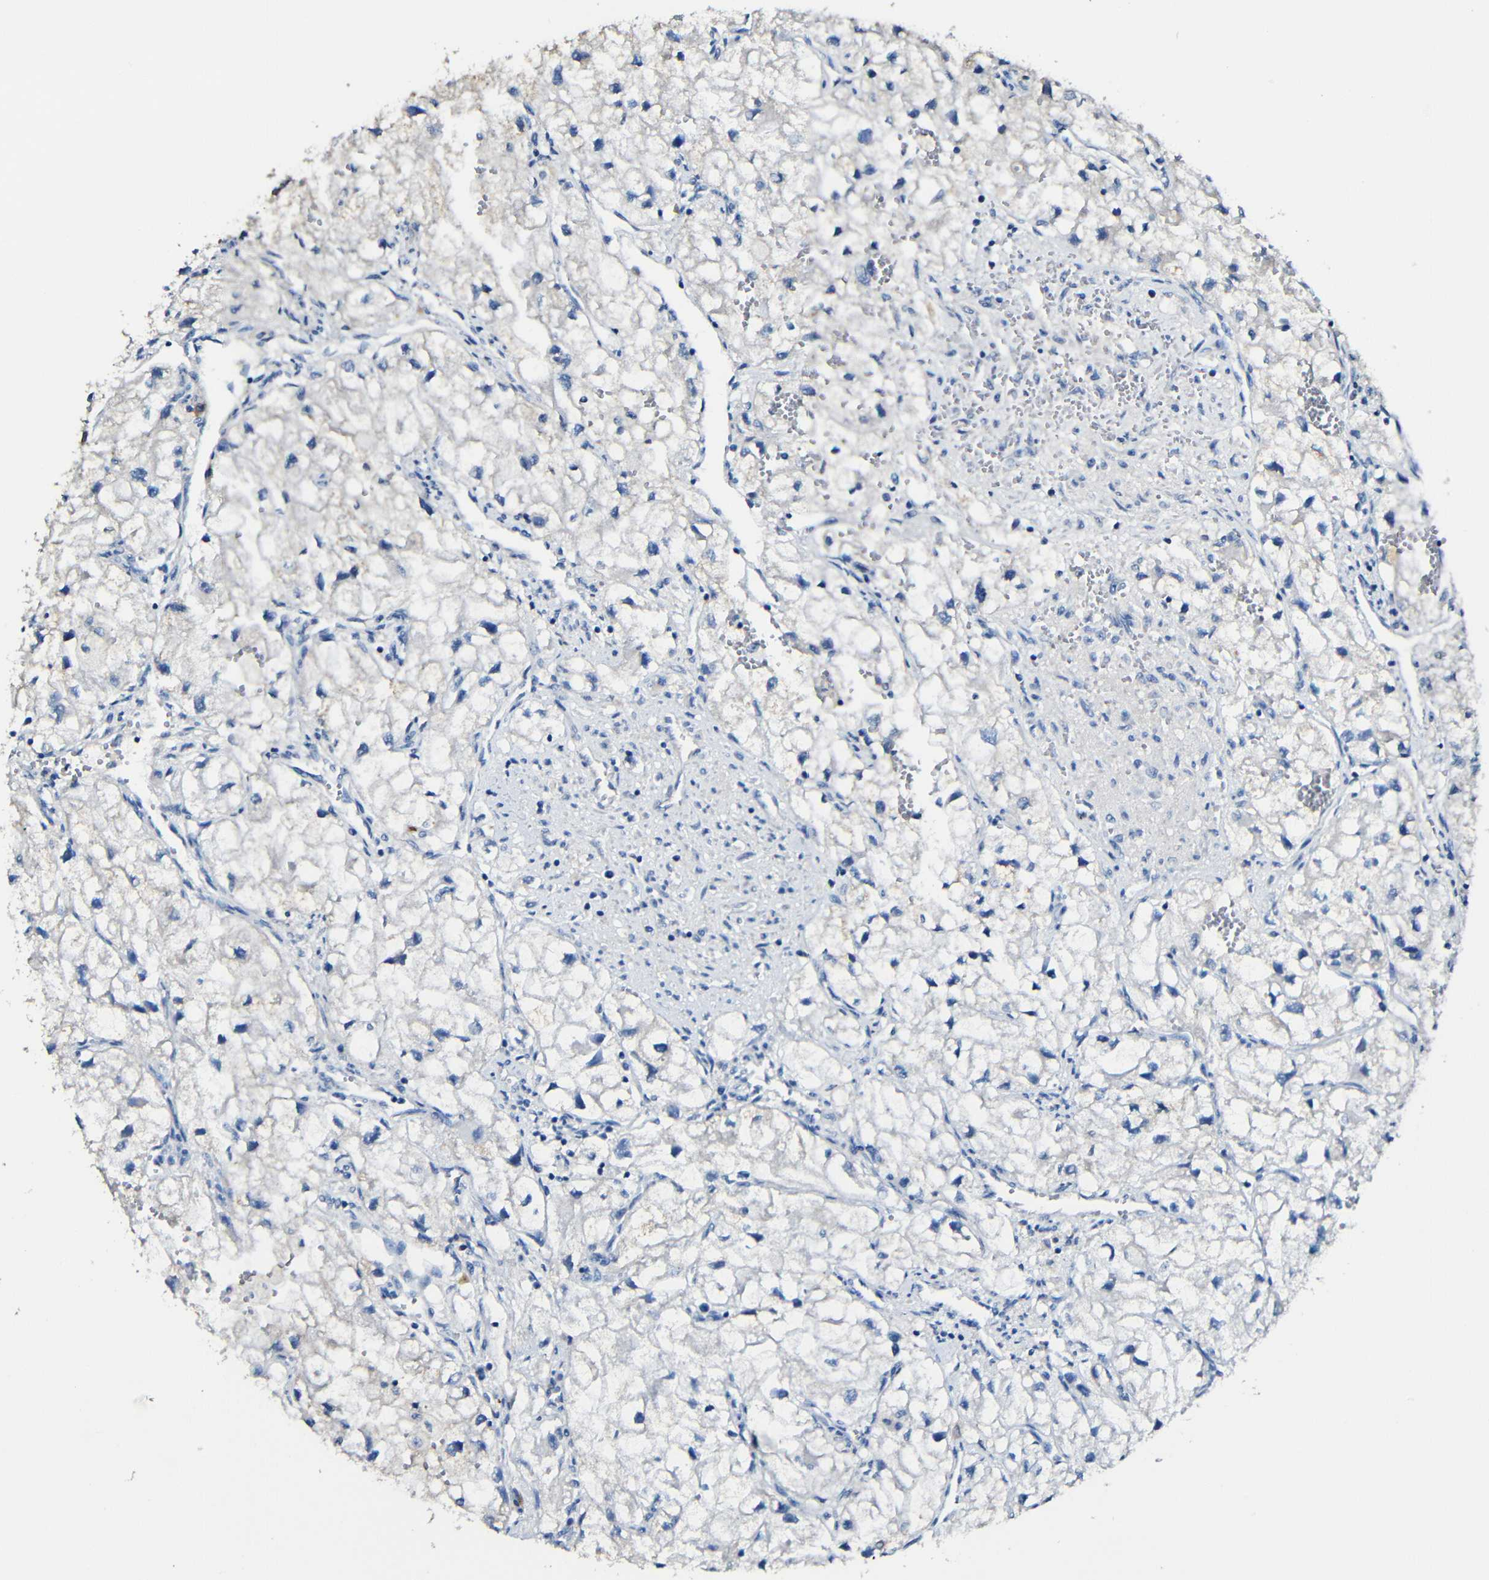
{"staining": {"intensity": "negative", "quantity": "none", "location": "none"}, "tissue": "renal cancer", "cell_type": "Tumor cells", "image_type": "cancer", "snomed": [{"axis": "morphology", "description": "Adenocarcinoma, NOS"}, {"axis": "topography", "description": "Kidney"}], "caption": "Protein analysis of renal cancer (adenocarcinoma) demonstrates no significant positivity in tumor cells.", "gene": "ACKR2", "patient": {"sex": "female", "age": 70}}